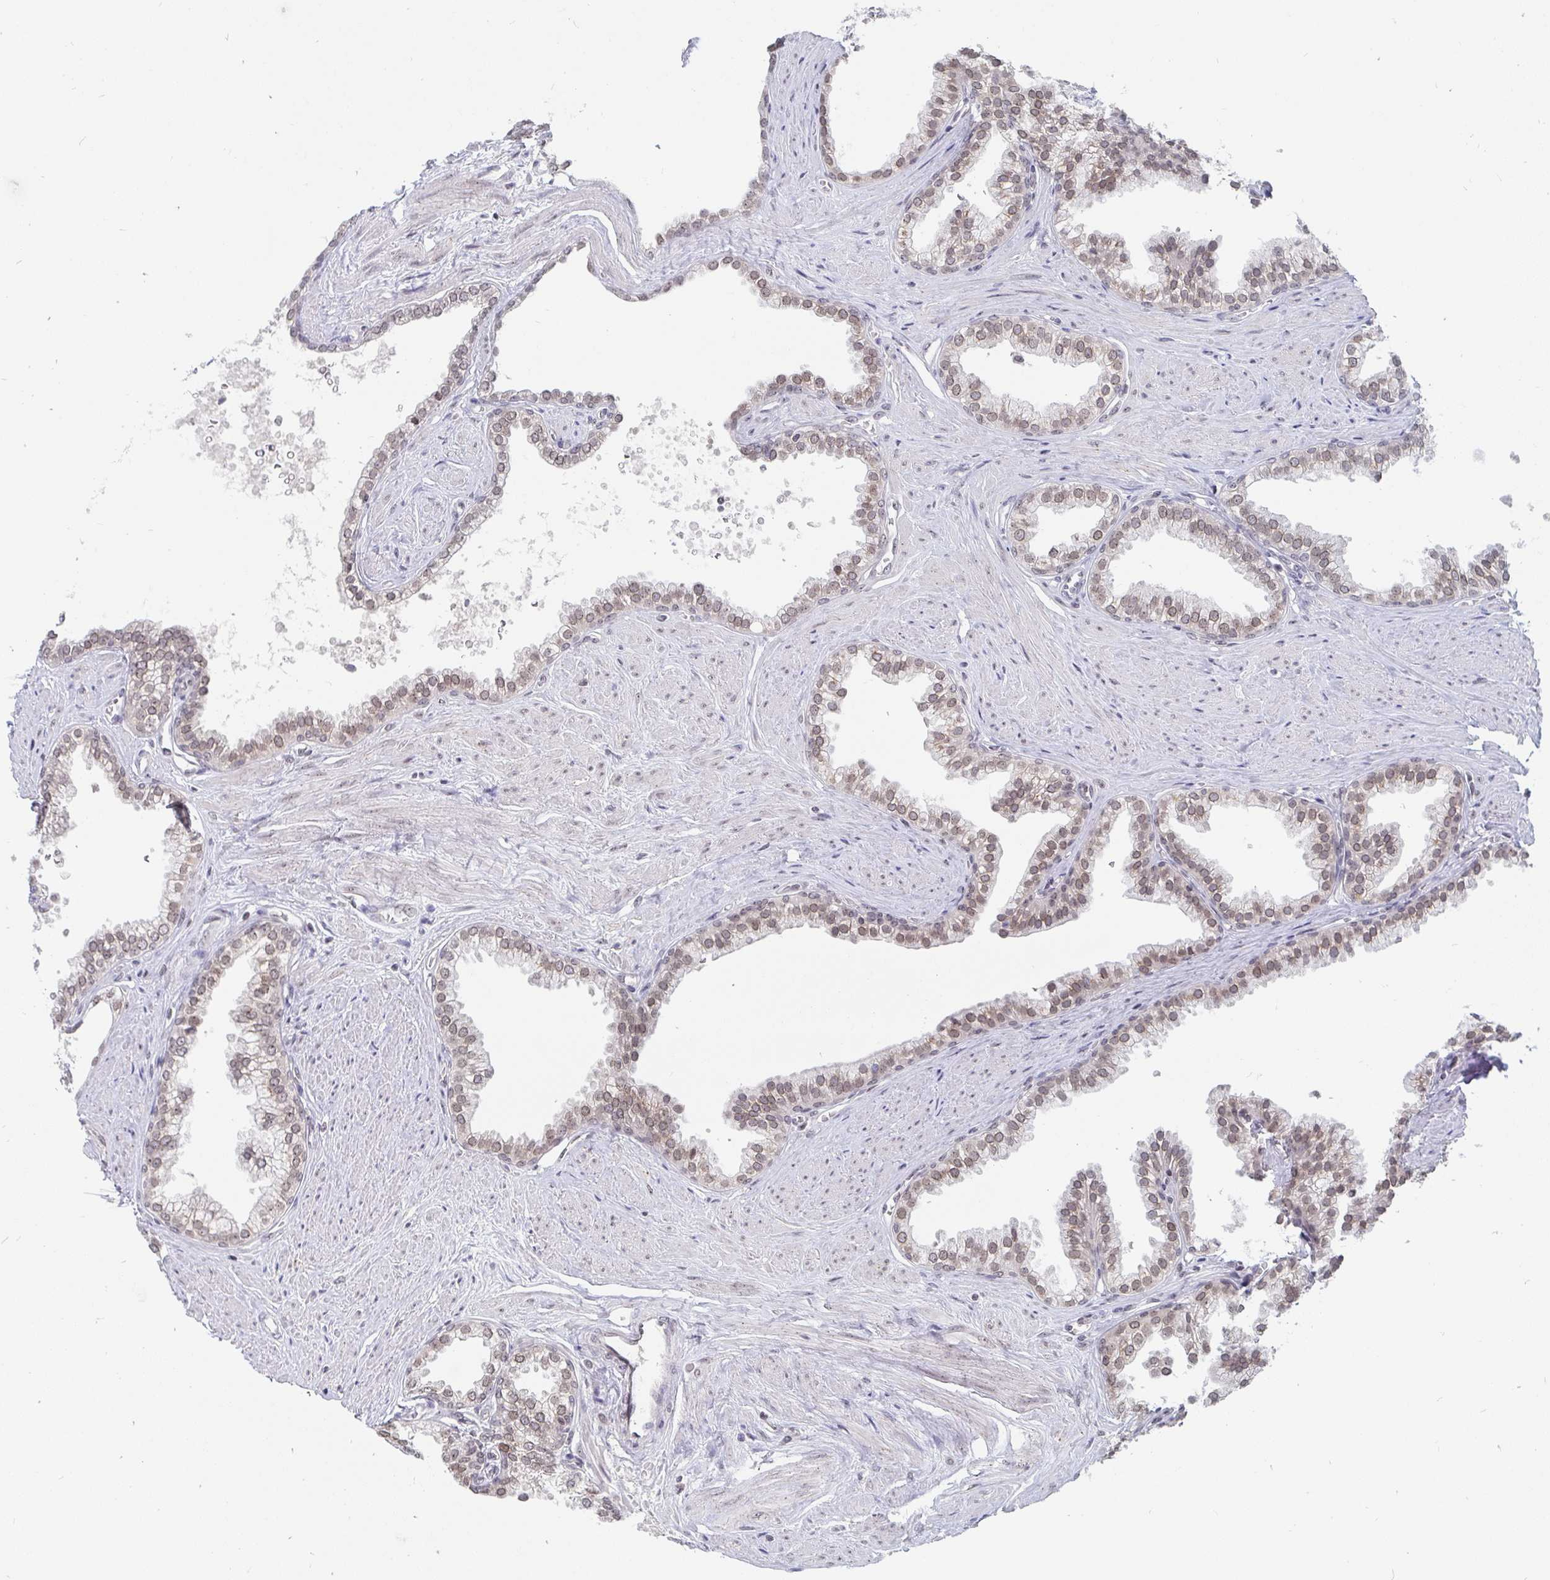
{"staining": {"intensity": "weak", "quantity": "25%-75%", "location": "nuclear"}, "tissue": "prostate", "cell_type": "Glandular cells", "image_type": "normal", "snomed": [{"axis": "morphology", "description": "Normal tissue, NOS"}, {"axis": "topography", "description": "Prostate"}, {"axis": "topography", "description": "Peripheral nerve tissue"}], "caption": "Prostate stained for a protein (brown) reveals weak nuclear positive positivity in about 25%-75% of glandular cells.", "gene": "TRIP12", "patient": {"sex": "male", "age": 55}}